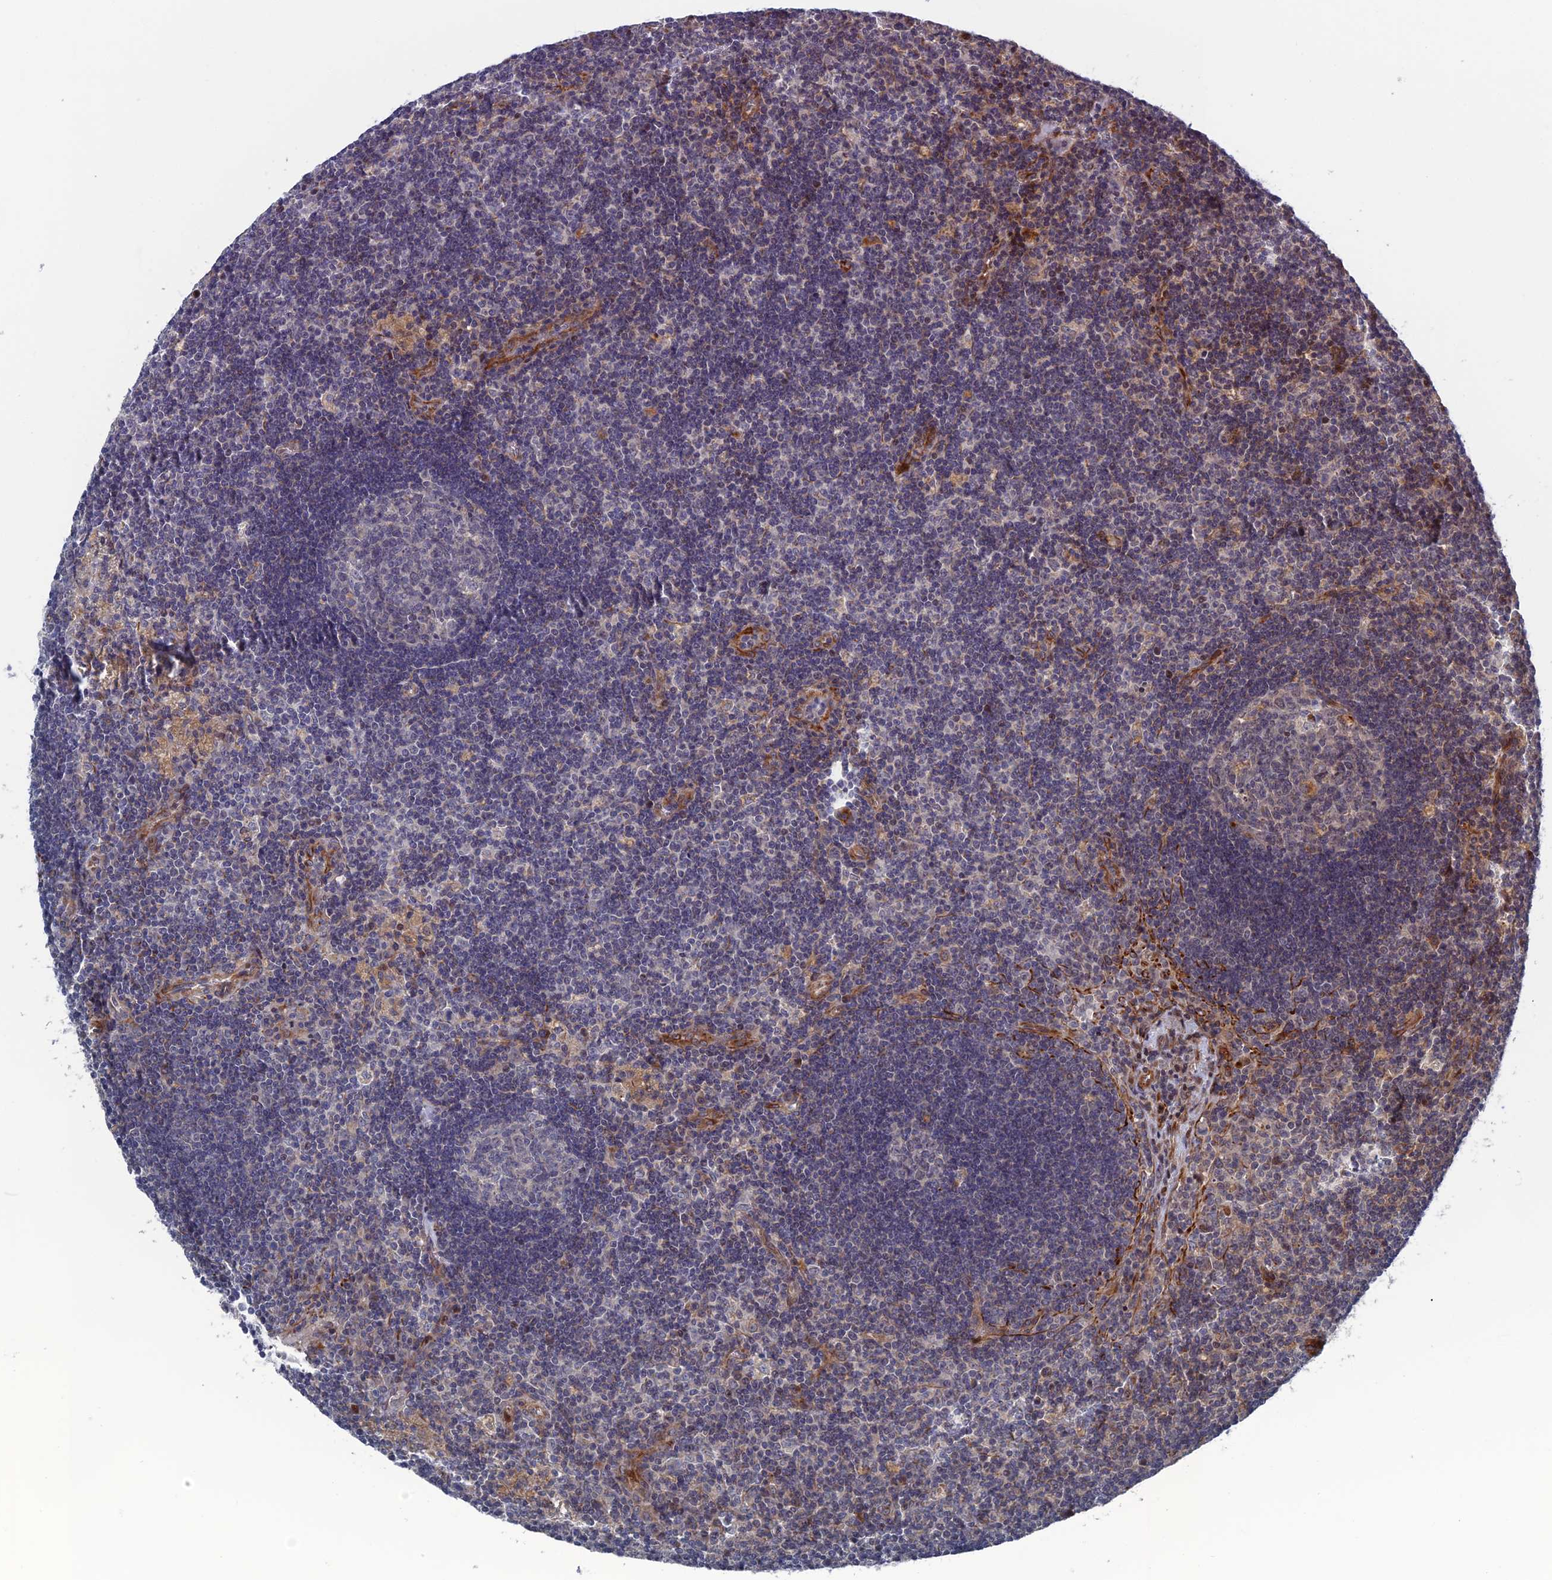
{"staining": {"intensity": "negative", "quantity": "none", "location": "none"}, "tissue": "lymph node", "cell_type": "Germinal center cells", "image_type": "normal", "snomed": [{"axis": "morphology", "description": "Normal tissue, NOS"}, {"axis": "topography", "description": "Lymph node"}], "caption": "Immunohistochemistry of benign lymph node shows no expression in germinal center cells. (Immunohistochemistry (ihc), brightfield microscopy, high magnification).", "gene": "GTF2IRD1", "patient": {"sex": "male", "age": 58}}